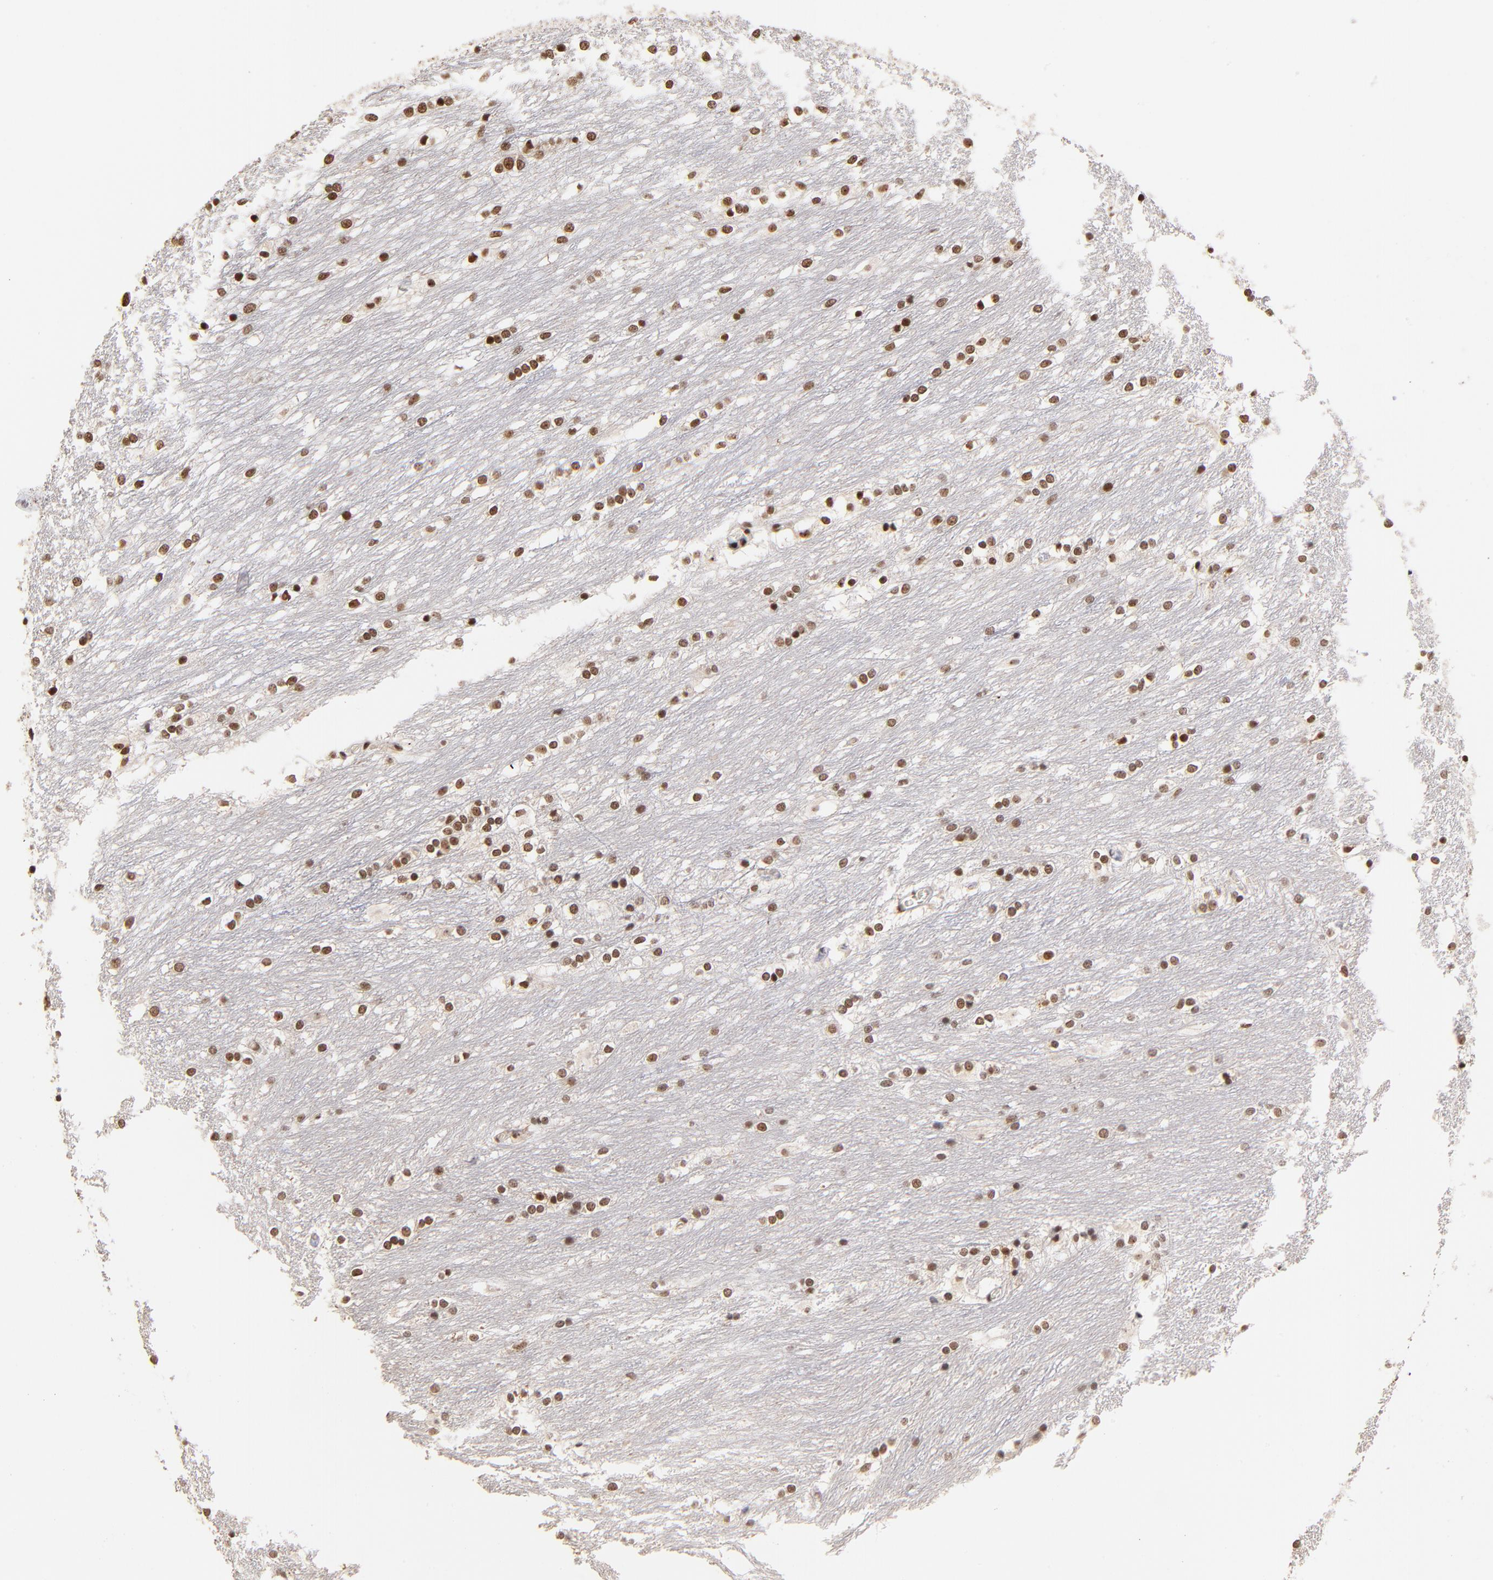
{"staining": {"intensity": "strong", "quantity": ">75%", "location": "nuclear"}, "tissue": "caudate", "cell_type": "Glial cells", "image_type": "normal", "snomed": [{"axis": "morphology", "description": "Normal tissue, NOS"}, {"axis": "topography", "description": "Lateral ventricle wall"}], "caption": "Caudate stained with immunohistochemistry displays strong nuclear positivity in approximately >75% of glial cells.", "gene": "ZNF146", "patient": {"sex": "female", "age": 19}}